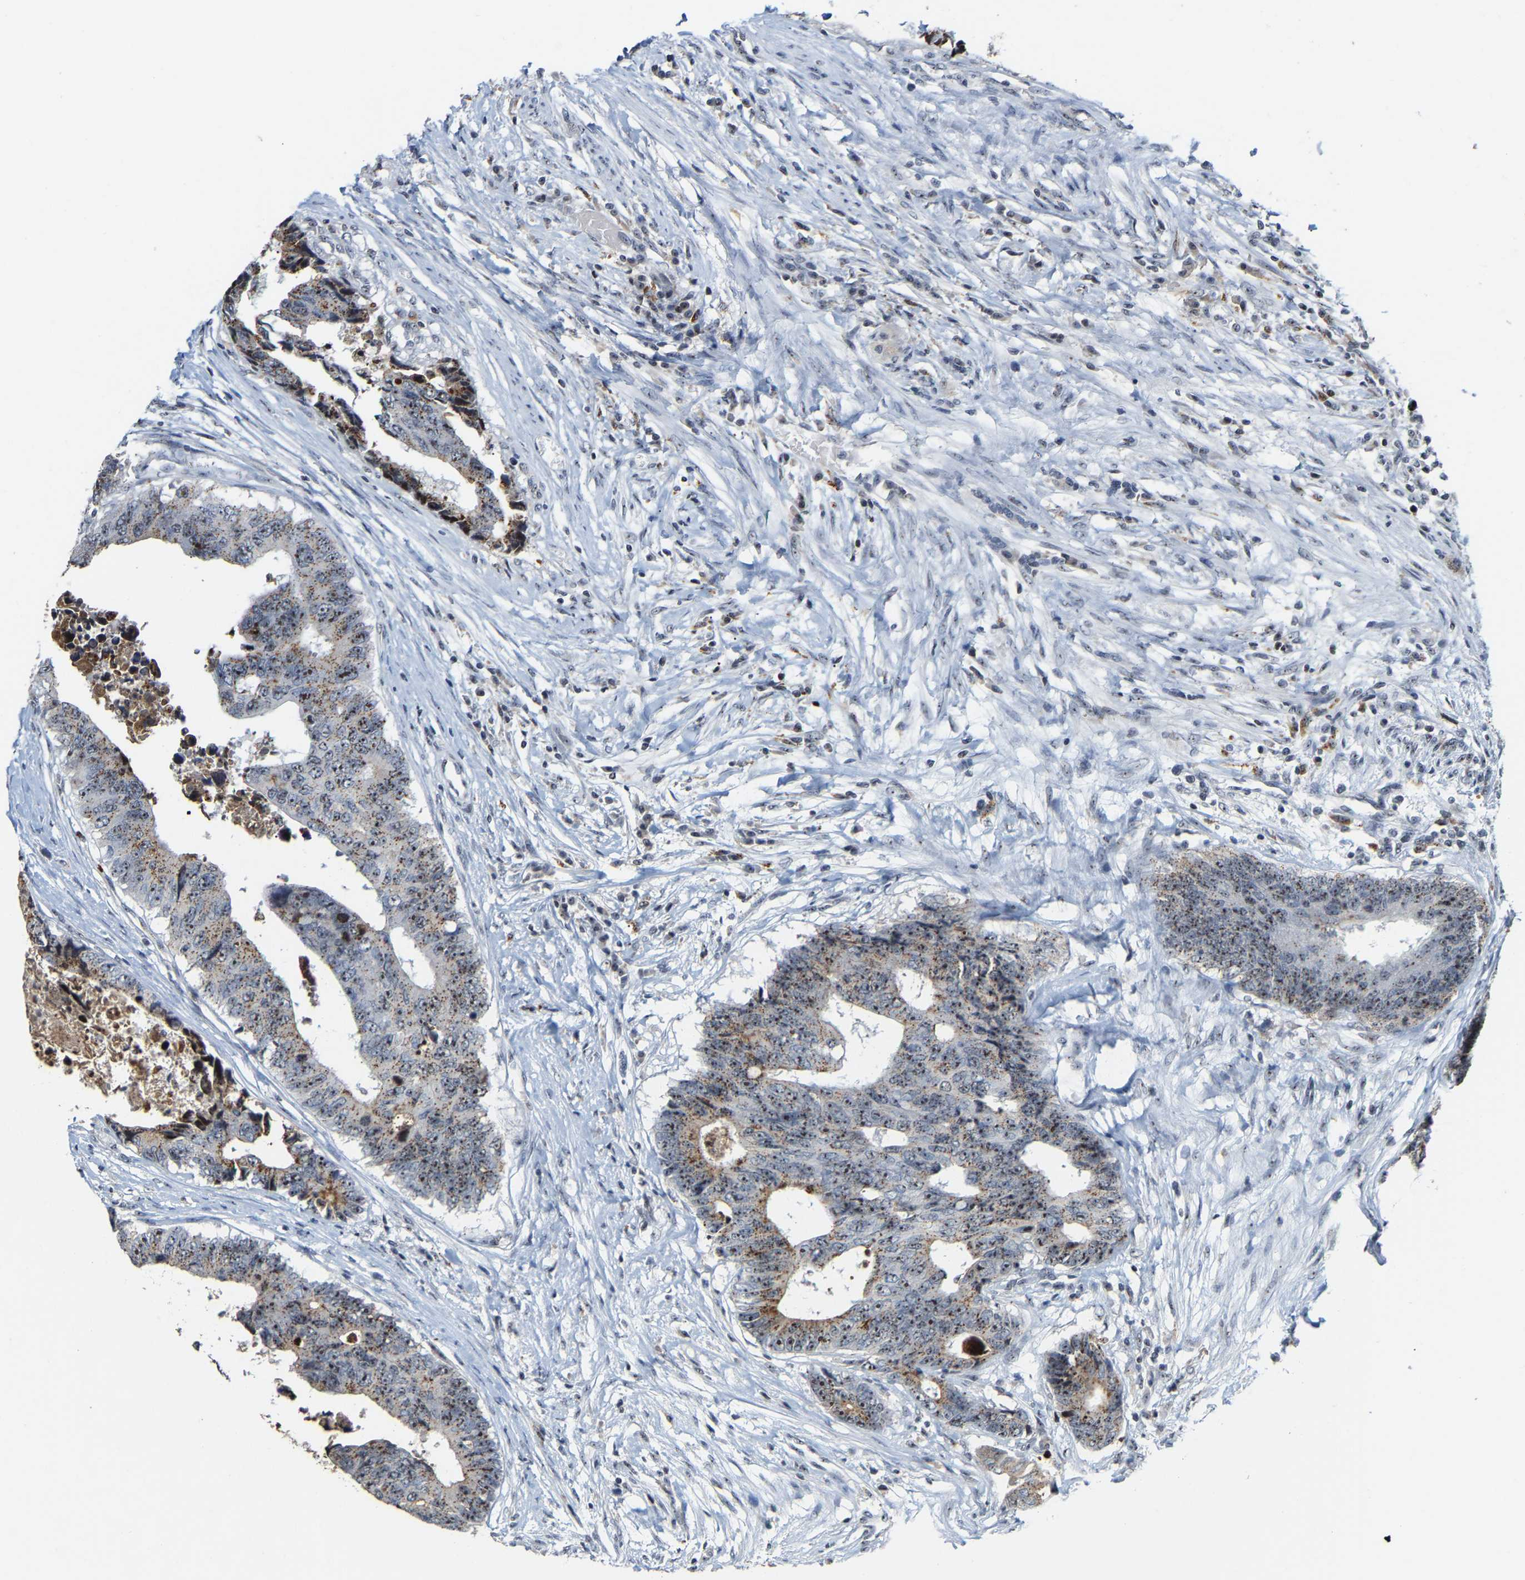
{"staining": {"intensity": "moderate", "quantity": ">75%", "location": "cytoplasmic/membranous,nuclear"}, "tissue": "colorectal cancer", "cell_type": "Tumor cells", "image_type": "cancer", "snomed": [{"axis": "morphology", "description": "Adenocarcinoma, NOS"}, {"axis": "topography", "description": "Rectum"}], "caption": "Immunohistochemistry histopathology image of neoplastic tissue: human colorectal cancer stained using immunohistochemistry exhibits medium levels of moderate protein expression localized specifically in the cytoplasmic/membranous and nuclear of tumor cells, appearing as a cytoplasmic/membranous and nuclear brown color.", "gene": "NOP58", "patient": {"sex": "male", "age": 84}}